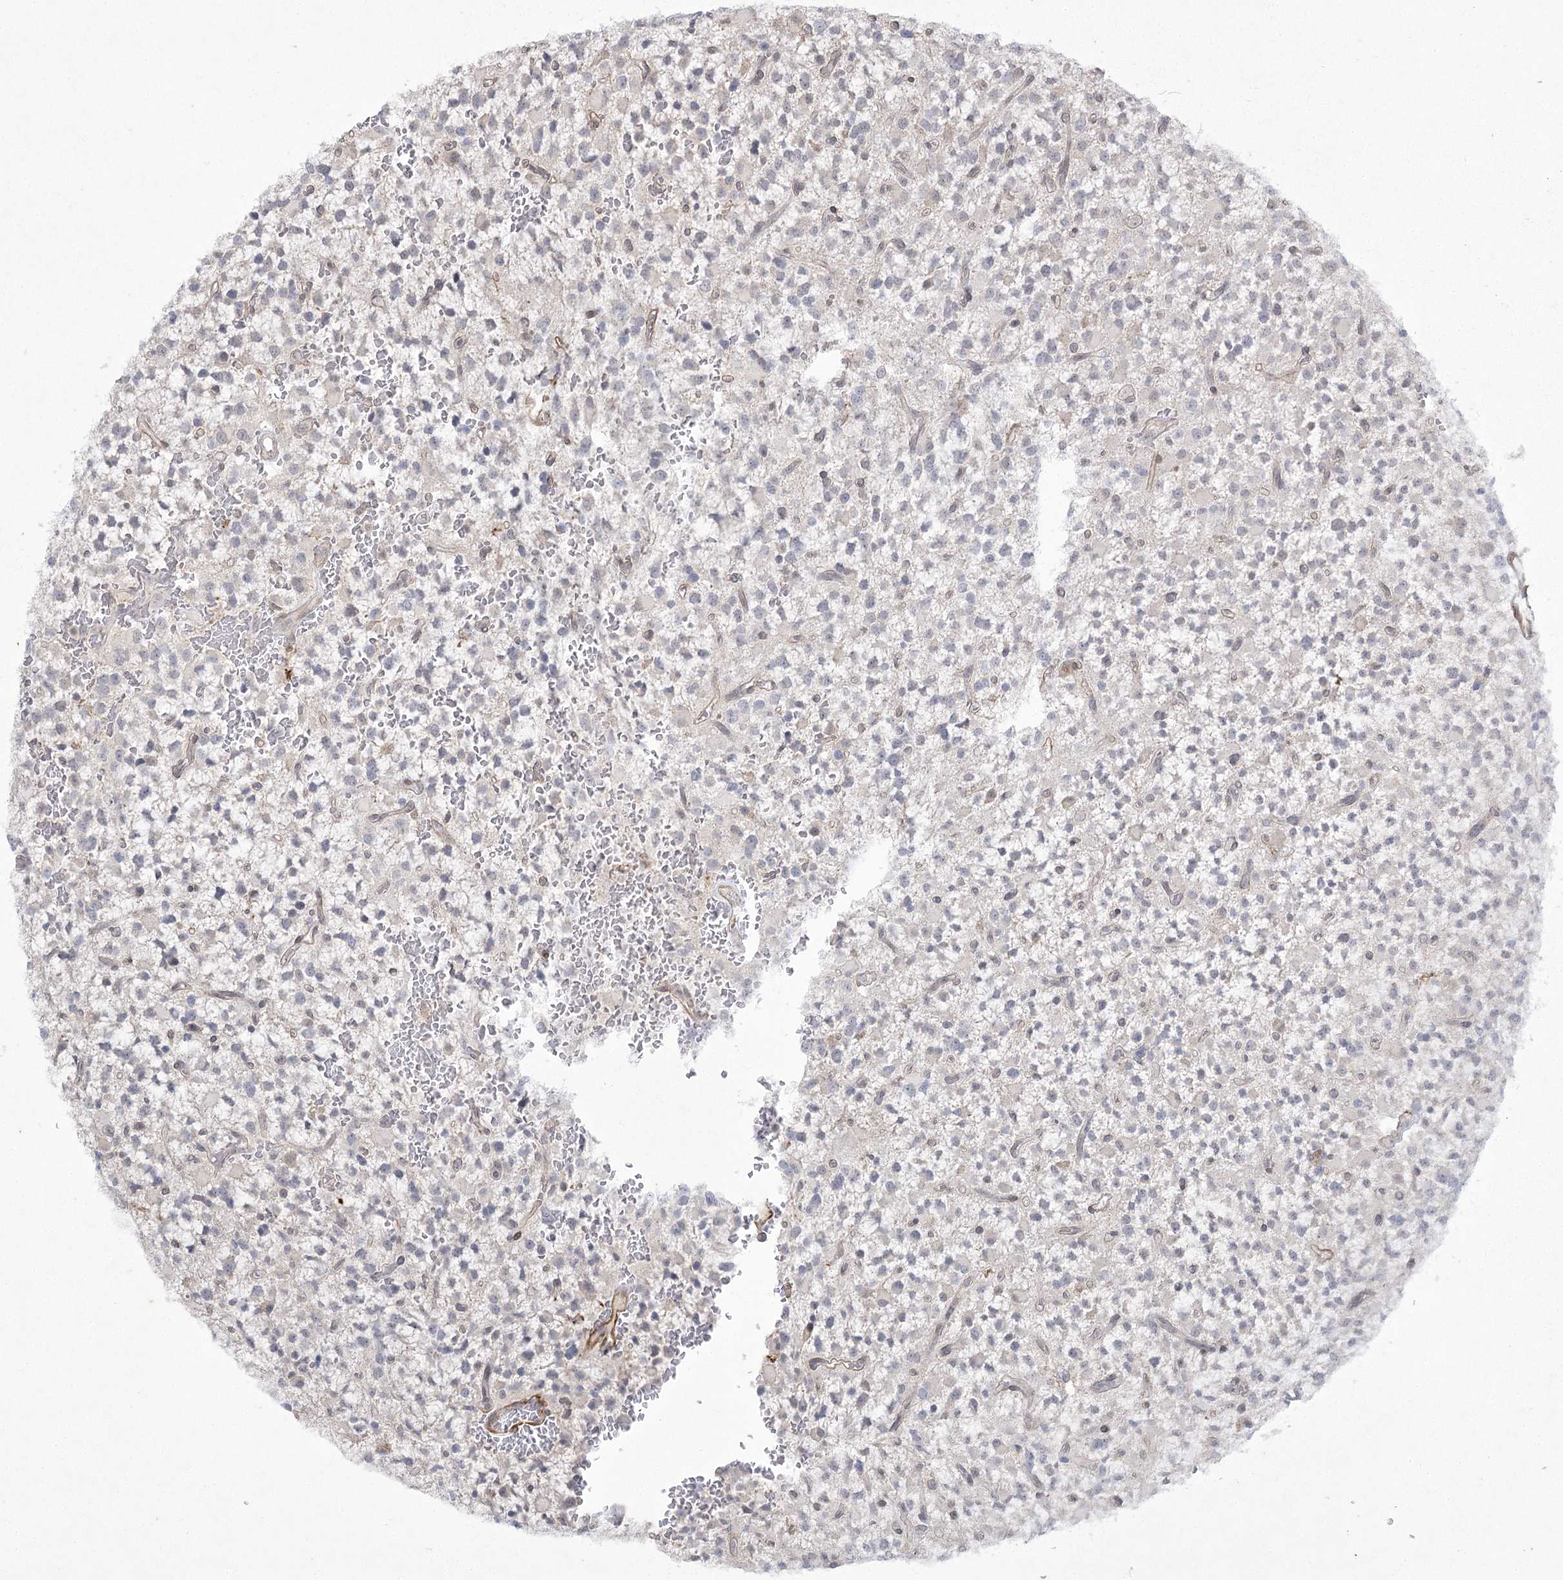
{"staining": {"intensity": "weak", "quantity": "25%-75%", "location": "nuclear"}, "tissue": "glioma", "cell_type": "Tumor cells", "image_type": "cancer", "snomed": [{"axis": "morphology", "description": "Glioma, malignant, High grade"}, {"axis": "topography", "description": "Brain"}], "caption": "Protein staining of high-grade glioma (malignant) tissue exhibits weak nuclear positivity in about 25%-75% of tumor cells. (DAB IHC with brightfield microscopy, high magnification).", "gene": "AMTN", "patient": {"sex": "male", "age": 34}}